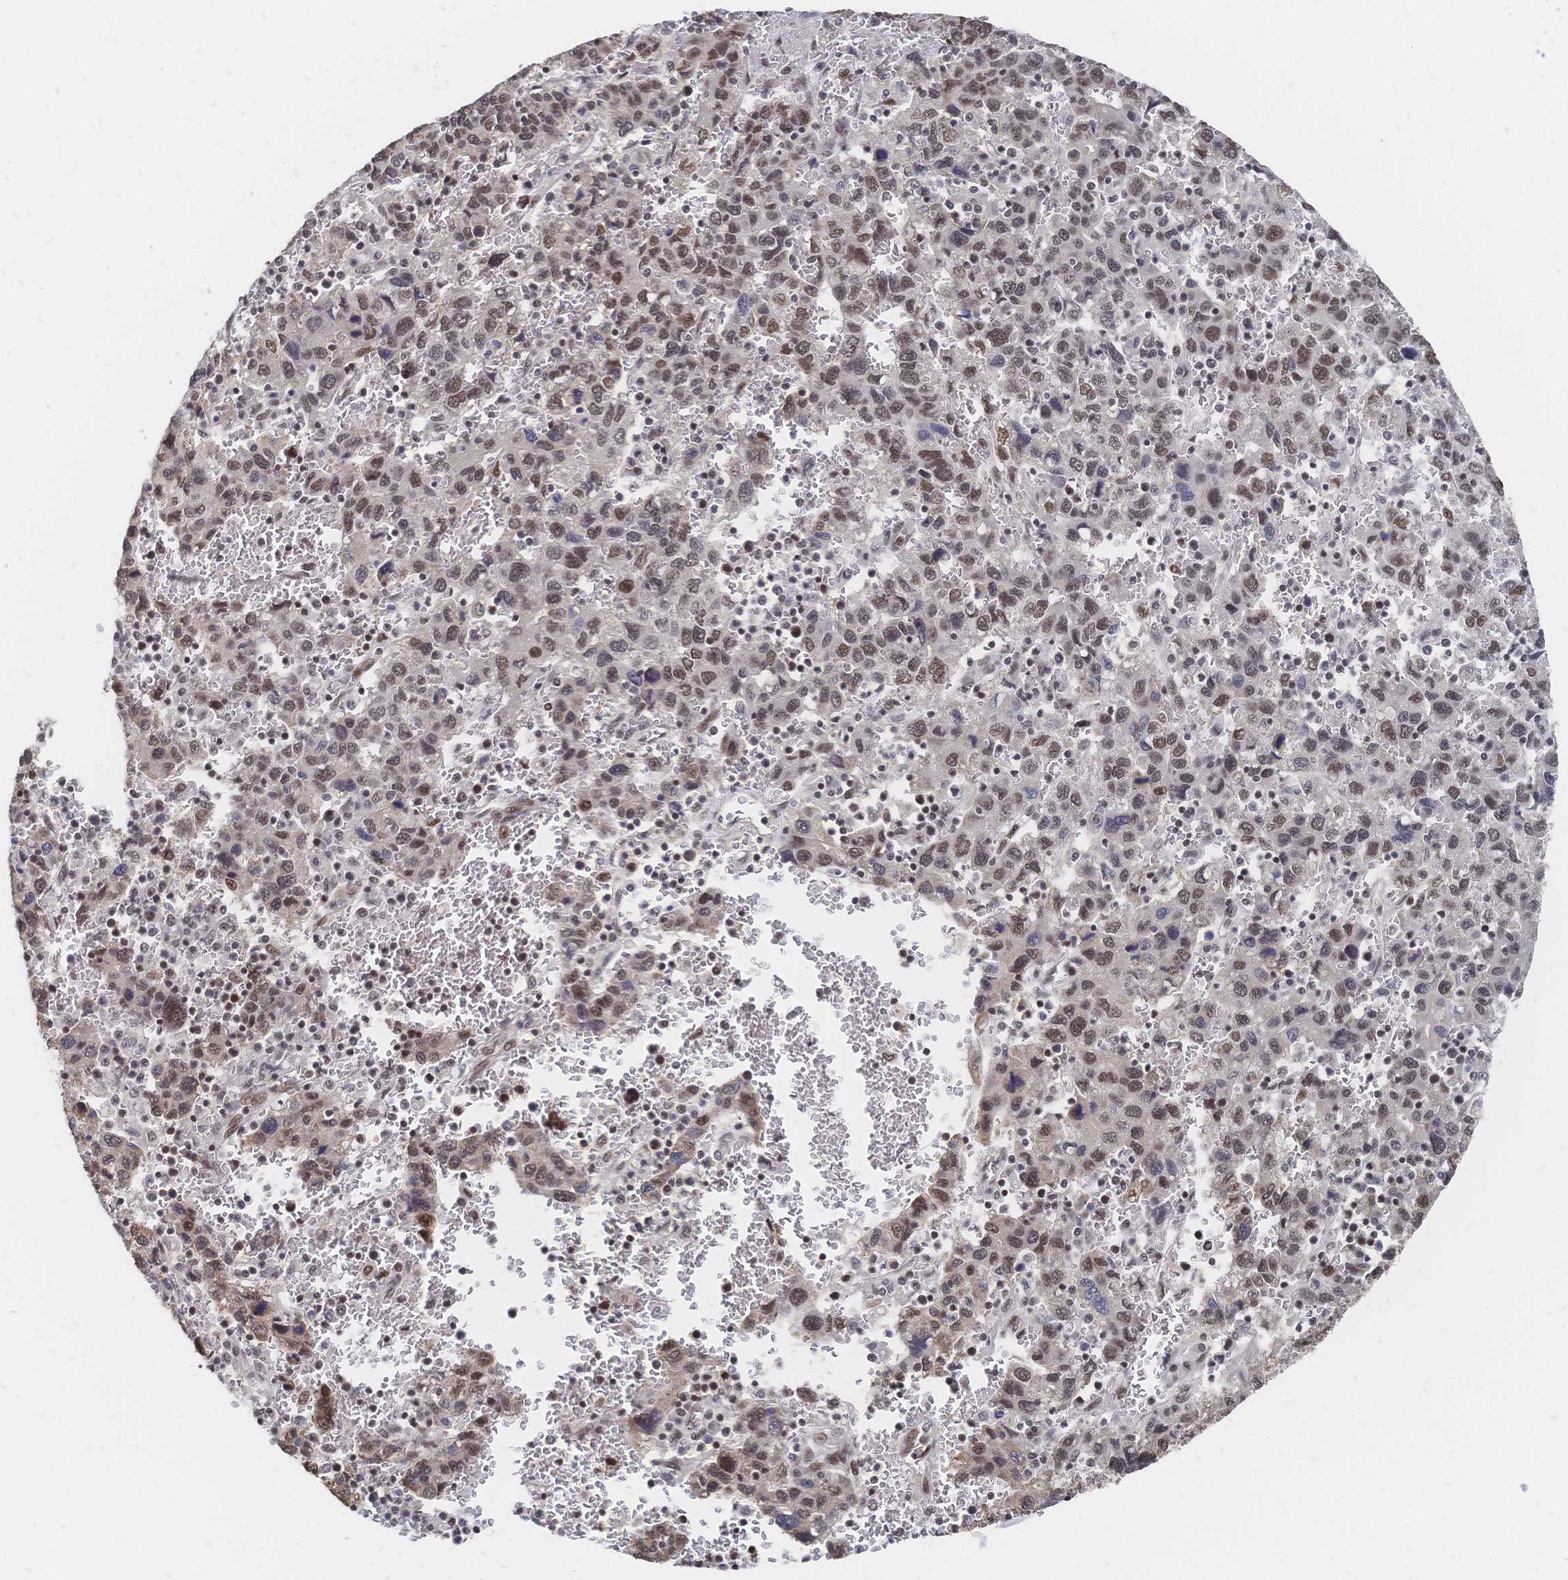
{"staining": {"intensity": "moderate", "quantity": ">75%", "location": "nuclear"}, "tissue": "liver cancer", "cell_type": "Tumor cells", "image_type": "cancer", "snomed": [{"axis": "morphology", "description": "Carcinoma, Hepatocellular, NOS"}, {"axis": "topography", "description": "Liver"}], "caption": "Immunohistochemical staining of human liver hepatocellular carcinoma displays medium levels of moderate nuclear protein expression in about >75% of tumor cells.", "gene": "NELFA", "patient": {"sex": "male", "age": 69}}